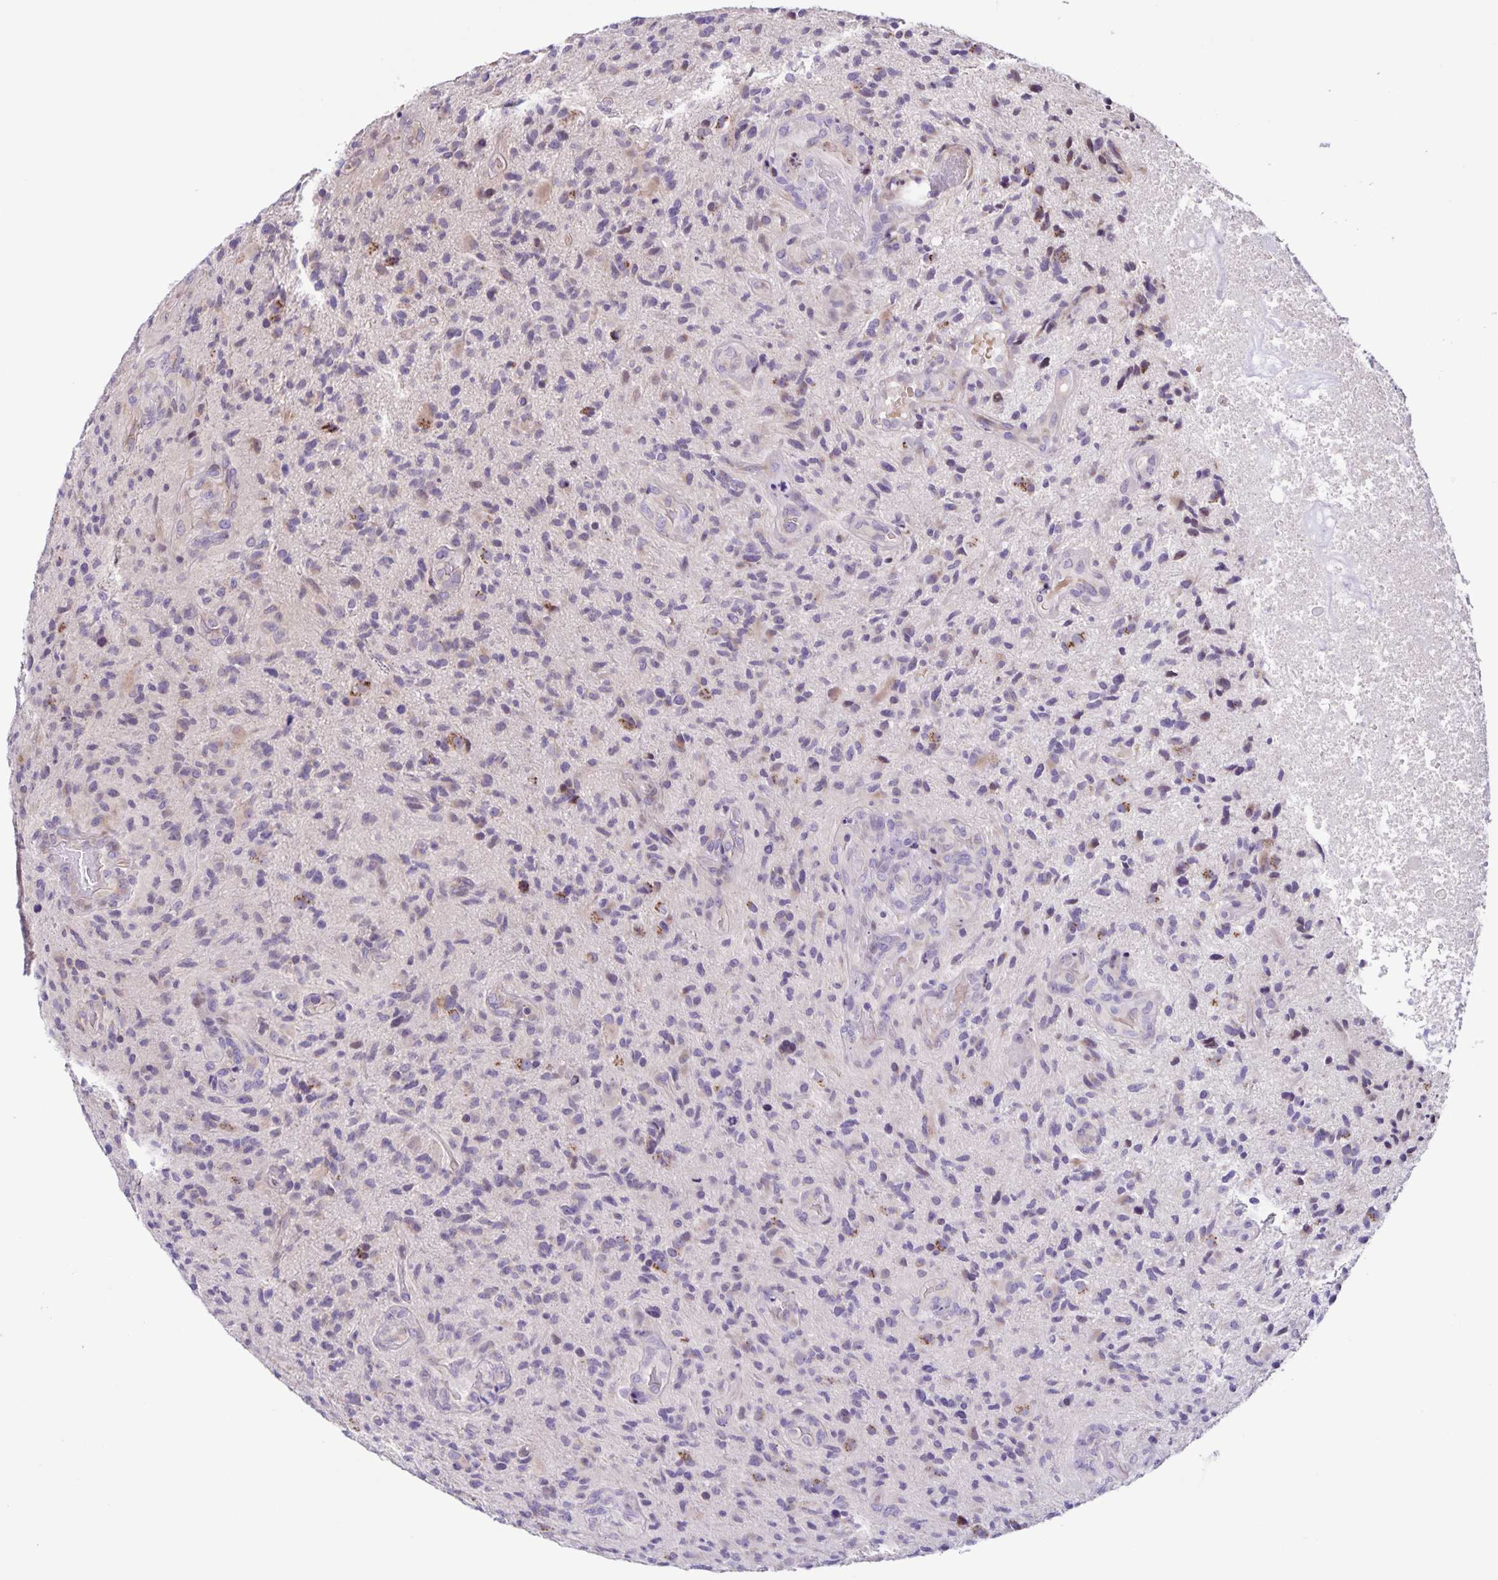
{"staining": {"intensity": "negative", "quantity": "none", "location": "none"}, "tissue": "glioma", "cell_type": "Tumor cells", "image_type": "cancer", "snomed": [{"axis": "morphology", "description": "Glioma, malignant, High grade"}, {"axis": "topography", "description": "Brain"}], "caption": "IHC of glioma demonstrates no expression in tumor cells.", "gene": "RNFT2", "patient": {"sex": "male", "age": 55}}